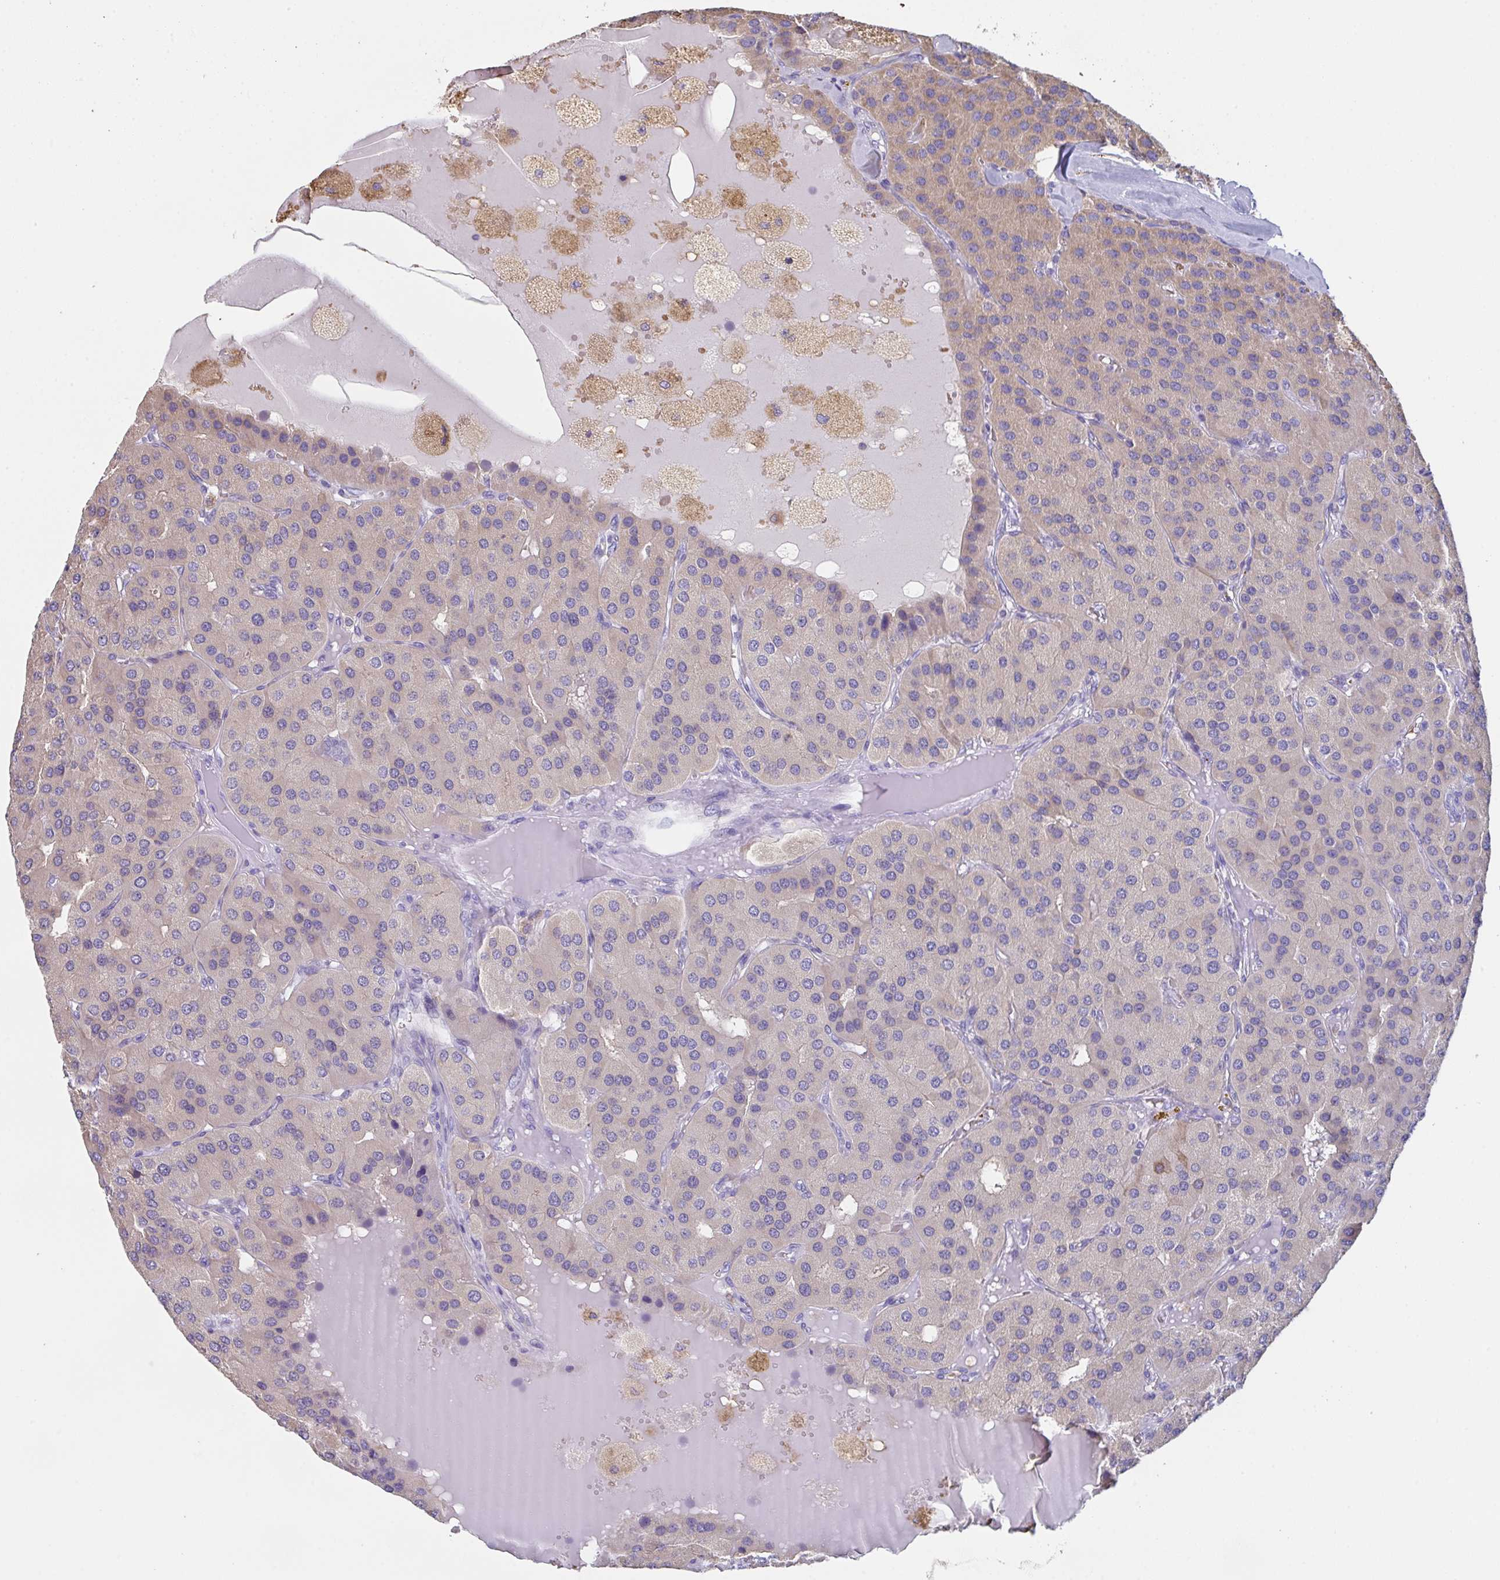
{"staining": {"intensity": "weak", "quantity": "<25%", "location": "cytoplasmic/membranous"}, "tissue": "parathyroid gland", "cell_type": "Glandular cells", "image_type": "normal", "snomed": [{"axis": "morphology", "description": "Normal tissue, NOS"}, {"axis": "morphology", "description": "Adenoma, NOS"}, {"axis": "topography", "description": "Parathyroid gland"}], "caption": "Immunohistochemistry histopathology image of normal human parathyroid gland stained for a protein (brown), which displays no positivity in glandular cells.", "gene": "TFAP2C", "patient": {"sex": "female", "age": 86}}